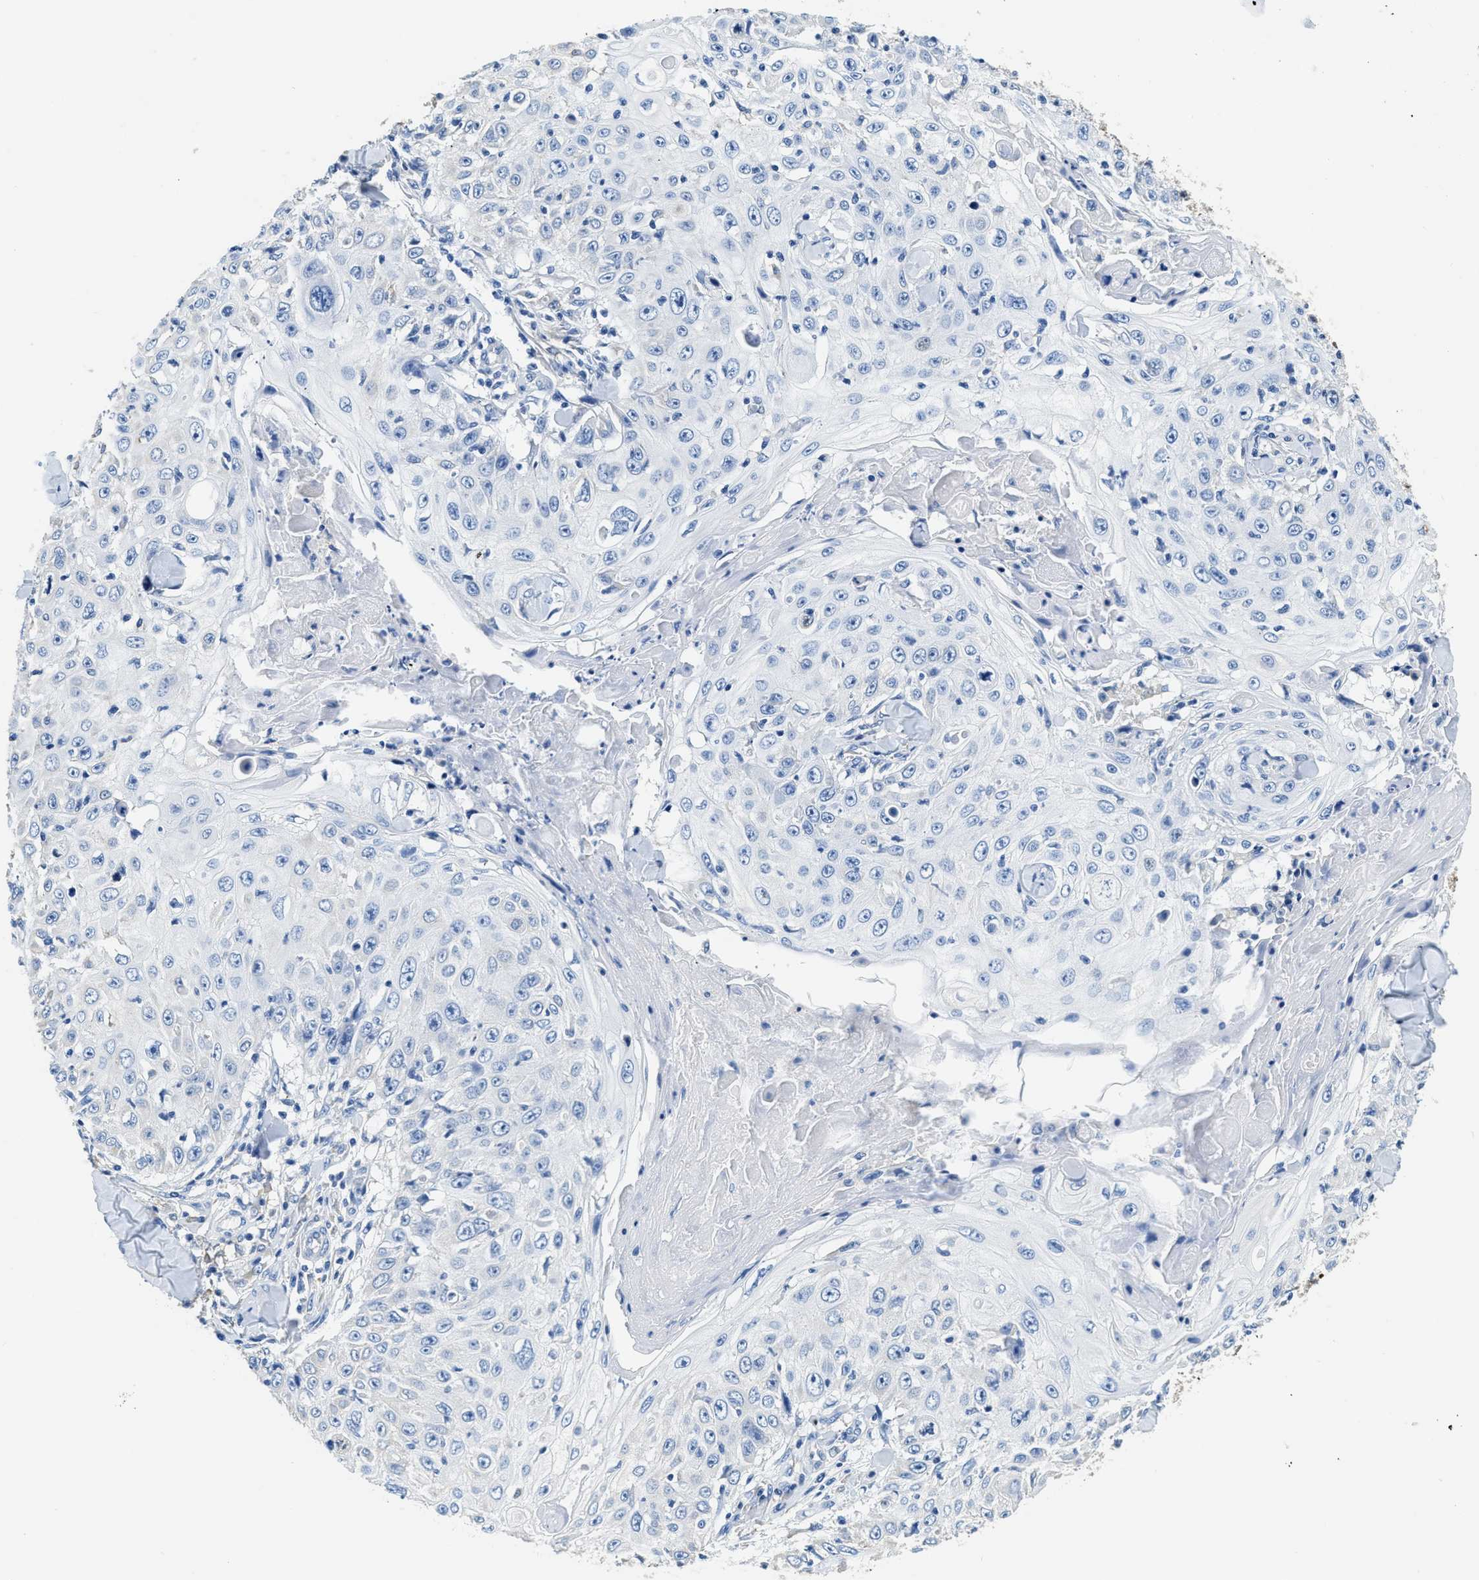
{"staining": {"intensity": "negative", "quantity": "none", "location": "none"}, "tissue": "skin cancer", "cell_type": "Tumor cells", "image_type": "cancer", "snomed": [{"axis": "morphology", "description": "Squamous cell carcinoma, NOS"}, {"axis": "topography", "description": "Skin"}], "caption": "Human skin cancer stained for a protein using immunohistochemistry (IHC) demonstrates no staining in tumor cells.", "gene": "ZDHHC13", "patient": {"sex": "male", "age": 86}}